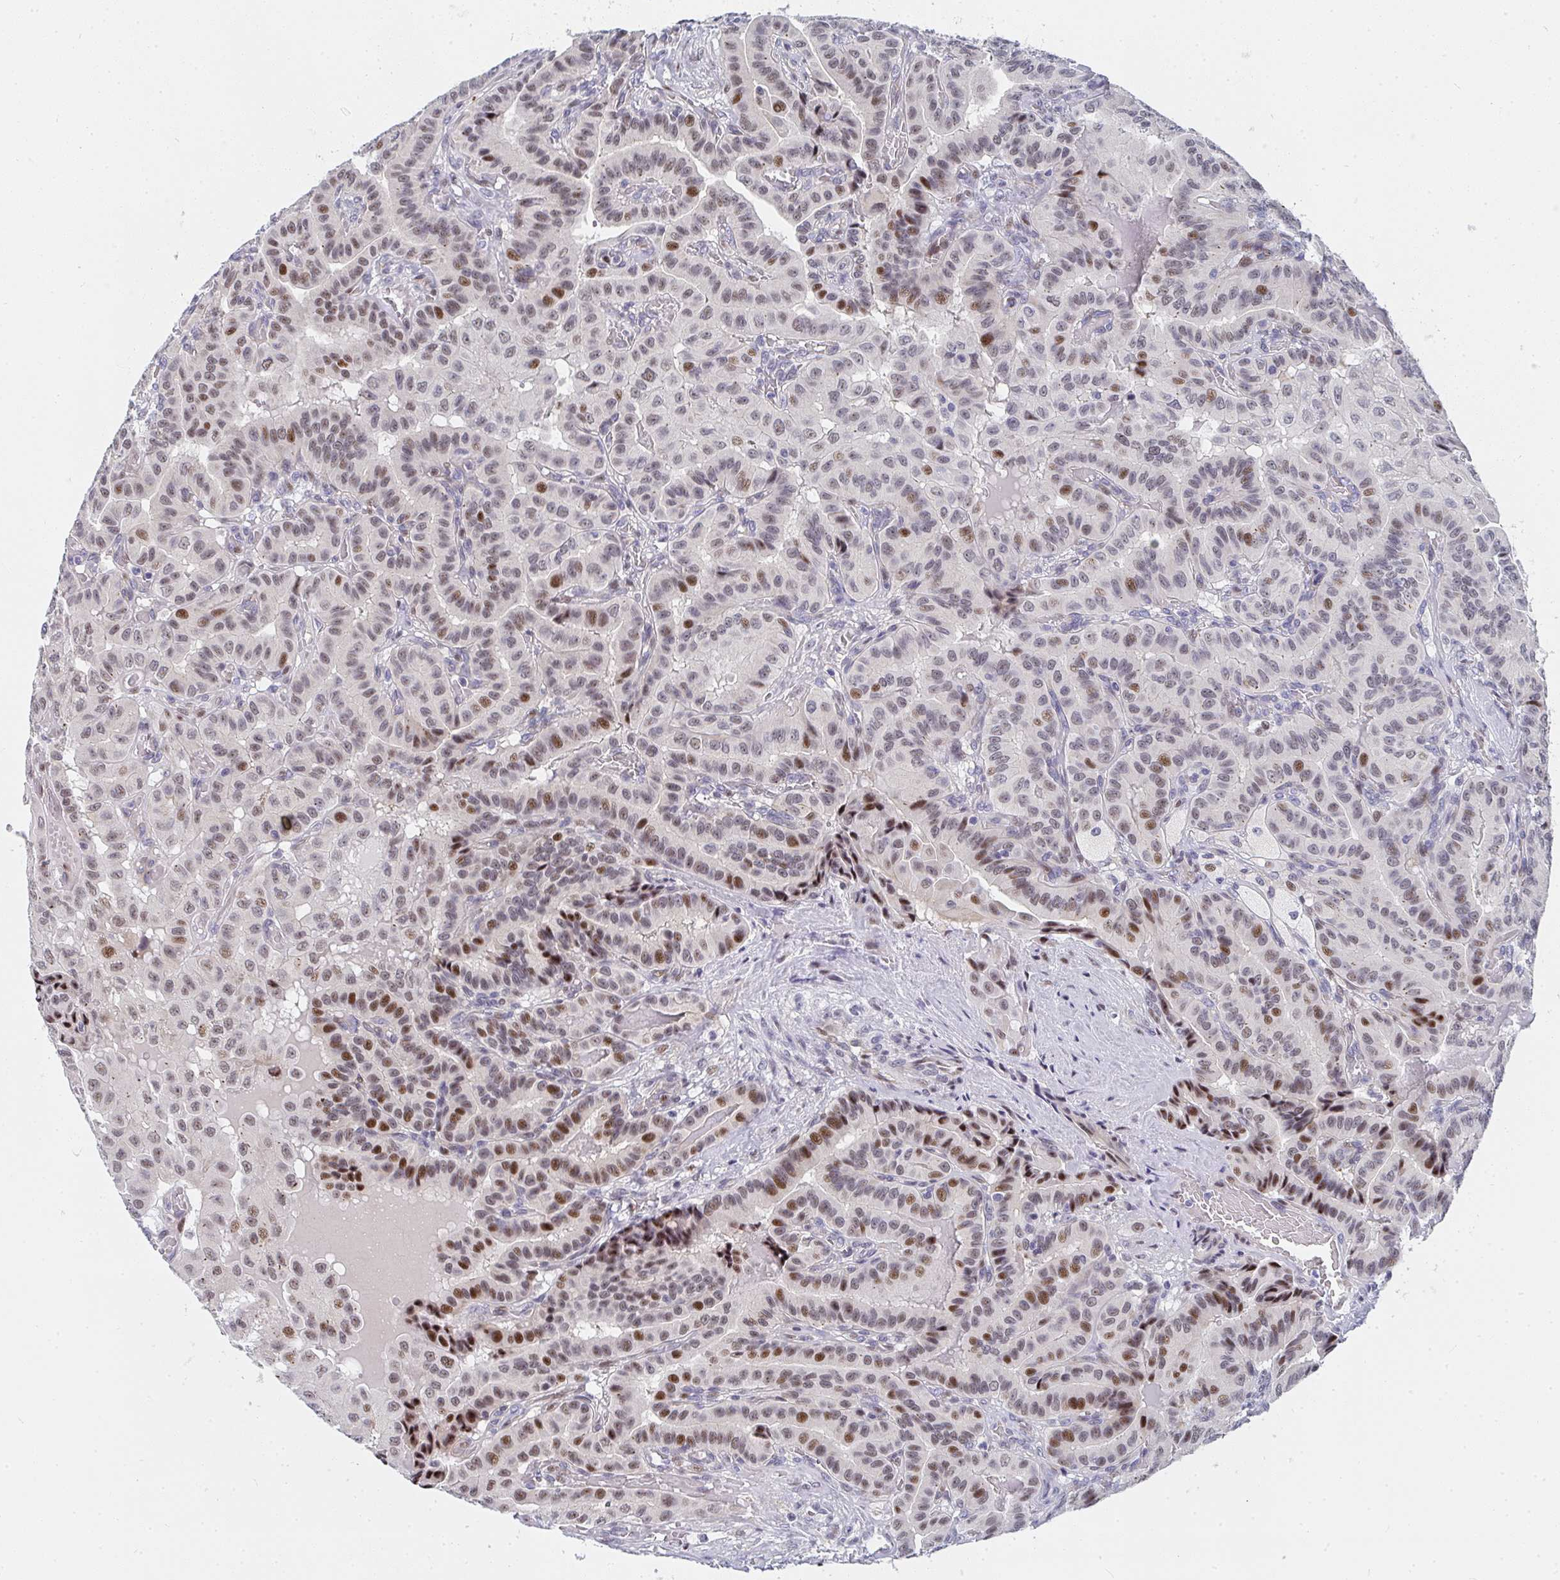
{"staining": {"intensity": "moderate", "quantity": "25%-75%", "location": "nuclear"}, "tissue": "thyroid cancer", "cell_type": "Tumor cells", "image_type": "cancer", "snomed": [{"axis": "morphology", "description": "Papillary adenocarcinoma, NOS"}, {"axis": "morphology", "description": "Papillary adenoma metastatic"}, {"axis": "topography", "description": "Thyroid gland"}], "caption": "IHC photomicrograph of neoplastic tissue: human thyroid cancer stained using immunohistochemistry (IHC) demonstrates medium levels of moderate protein expression localized specifically in the nuclear of tumor cells, appearing as a nuclear brown color.", "gene": "ZIC3", "patient": {"sex": "male", "age": 87}}